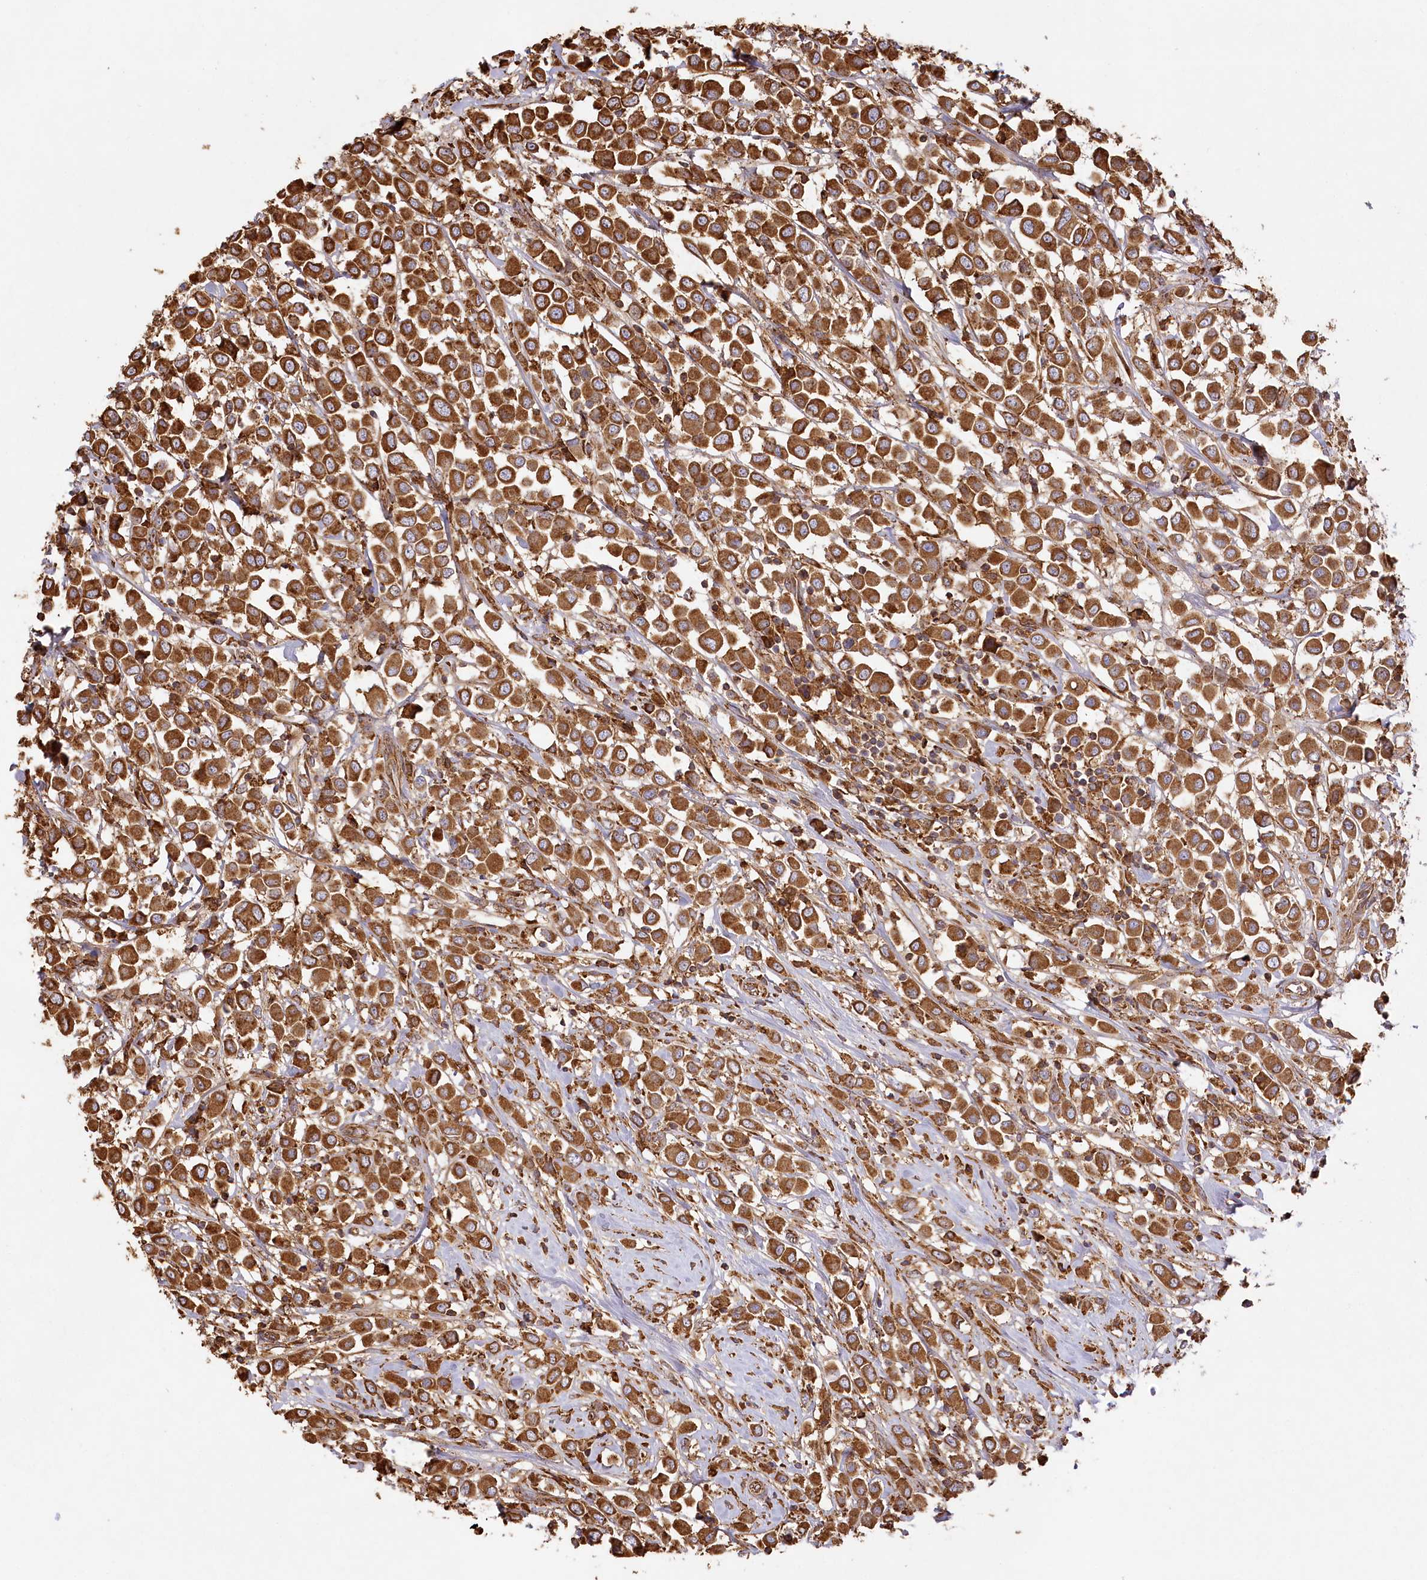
{"staining": {"intensity": "strong", "quantity": ">75%", "location": "cytoplasmic/membranous"}, "tissue": "breast cancer", "cell_type": "Tumor cells", "image_type": "cancer", "snomed": [{"axis": "morphology", "description": "Duct carcinoma"}, {"axis": "topography", "description": "Breast"}], "caption": "About >75% of tumor cells in intraductal carcinoma (breast) display strong cytoplasmic/membranous protein positivity as visualized by brown immunohistochemical staining.", "gene": "ACAP2", "patient": {"sex": "female", "age": 61}}